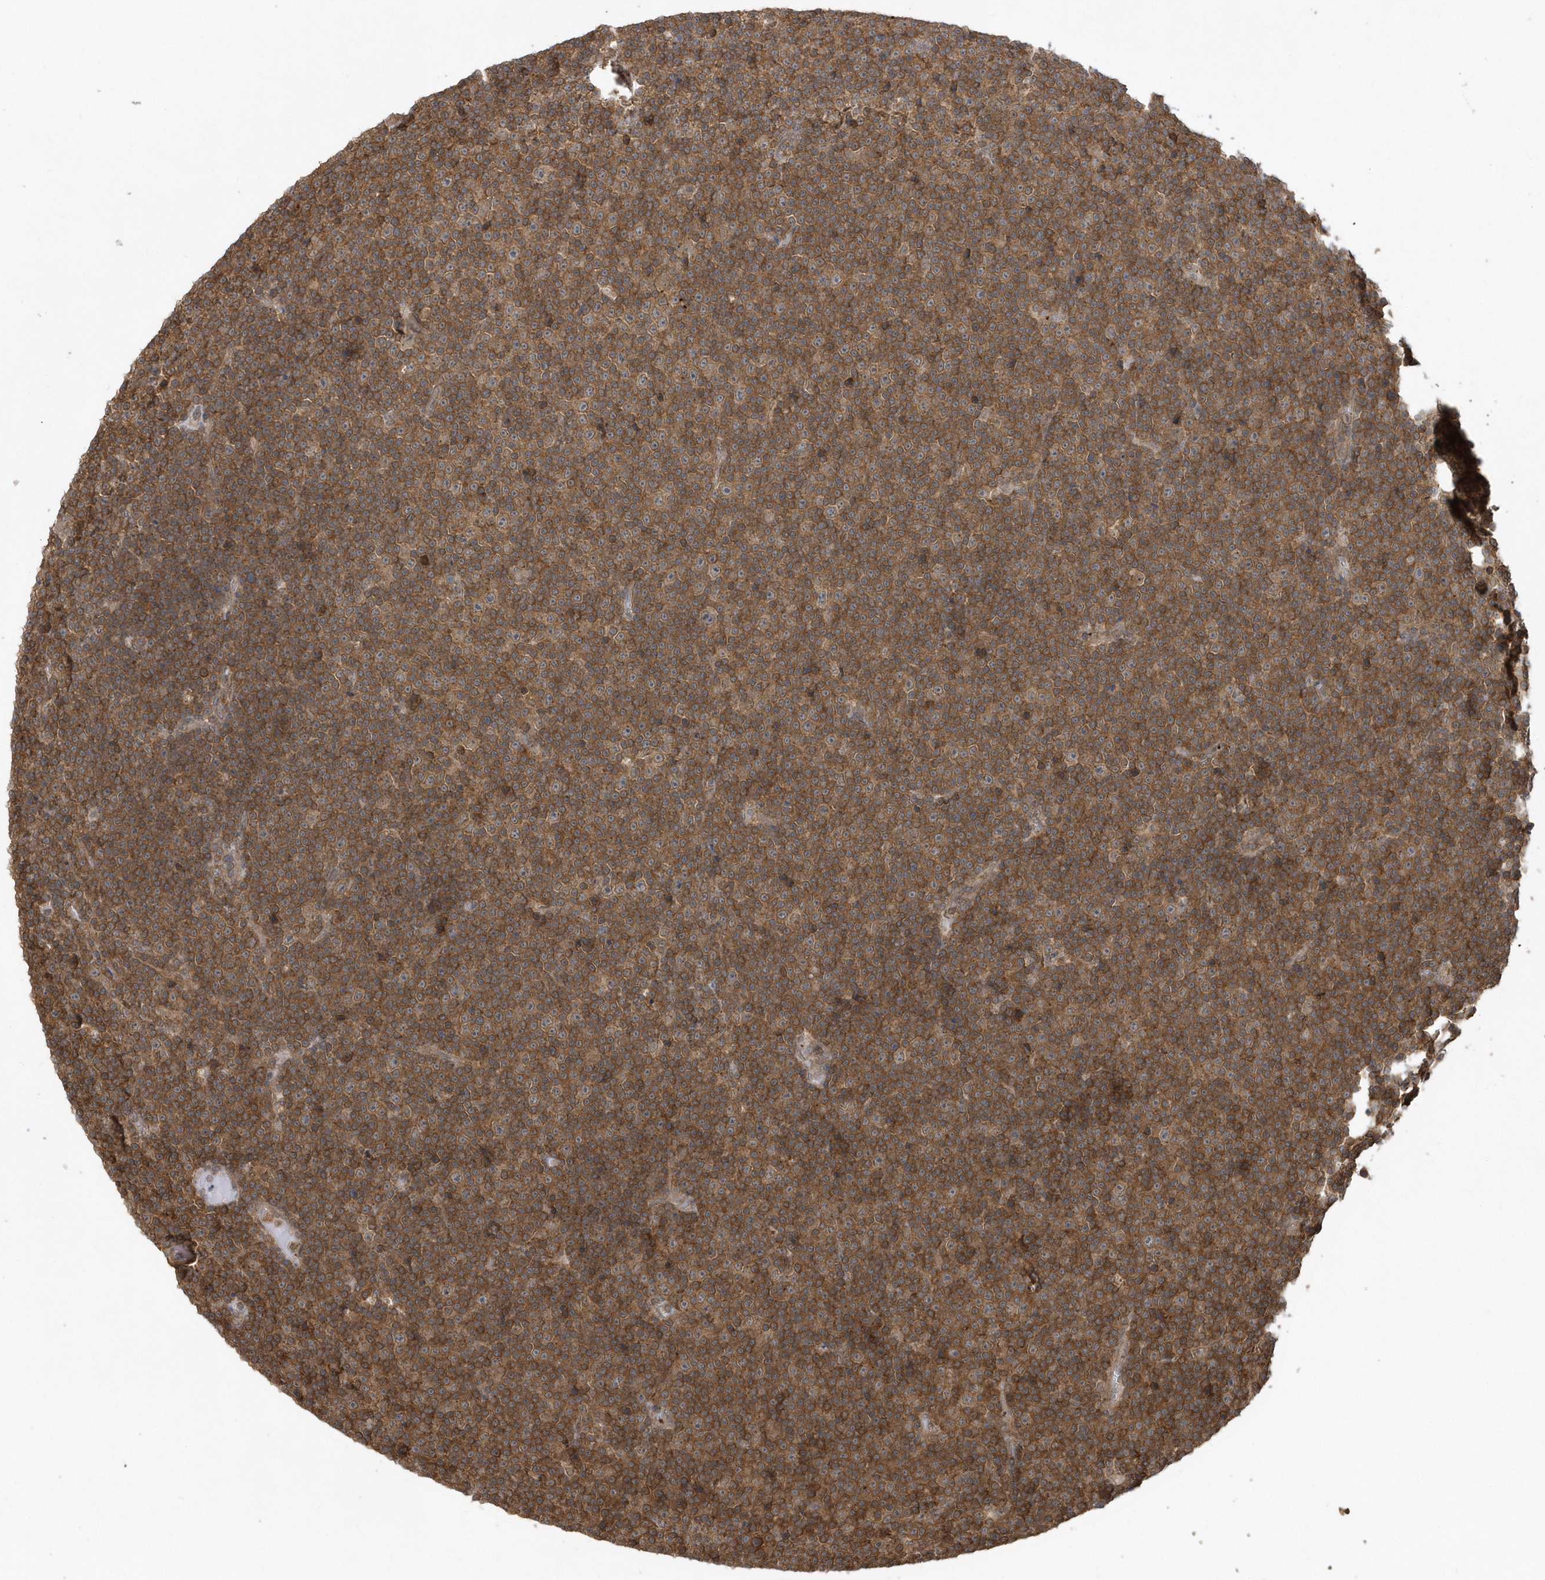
{"staining": {"intensity": "moderate", "quantity": ">75%", "location": "cytoplasmic/membranous"}, "tissue": "lymphoma", "cell_type": "Tumor cells", "image_type": "cancer", "snomed": [{"axis": "morphology", "description": "Malignant lymphoma, non-Hodgkin's type, Low grade"}, {"axis": "topography", "description": "Lymph node"}], "caption": "Protein expression analysis of low-grade malignant lymphoma, non-Hodgkin's type shows moderate cytoplasmic/membranous positivity in about >75% of tumor cells.", "gene": "ACYP1", "patient": {"sex": "female", "age": 67}}